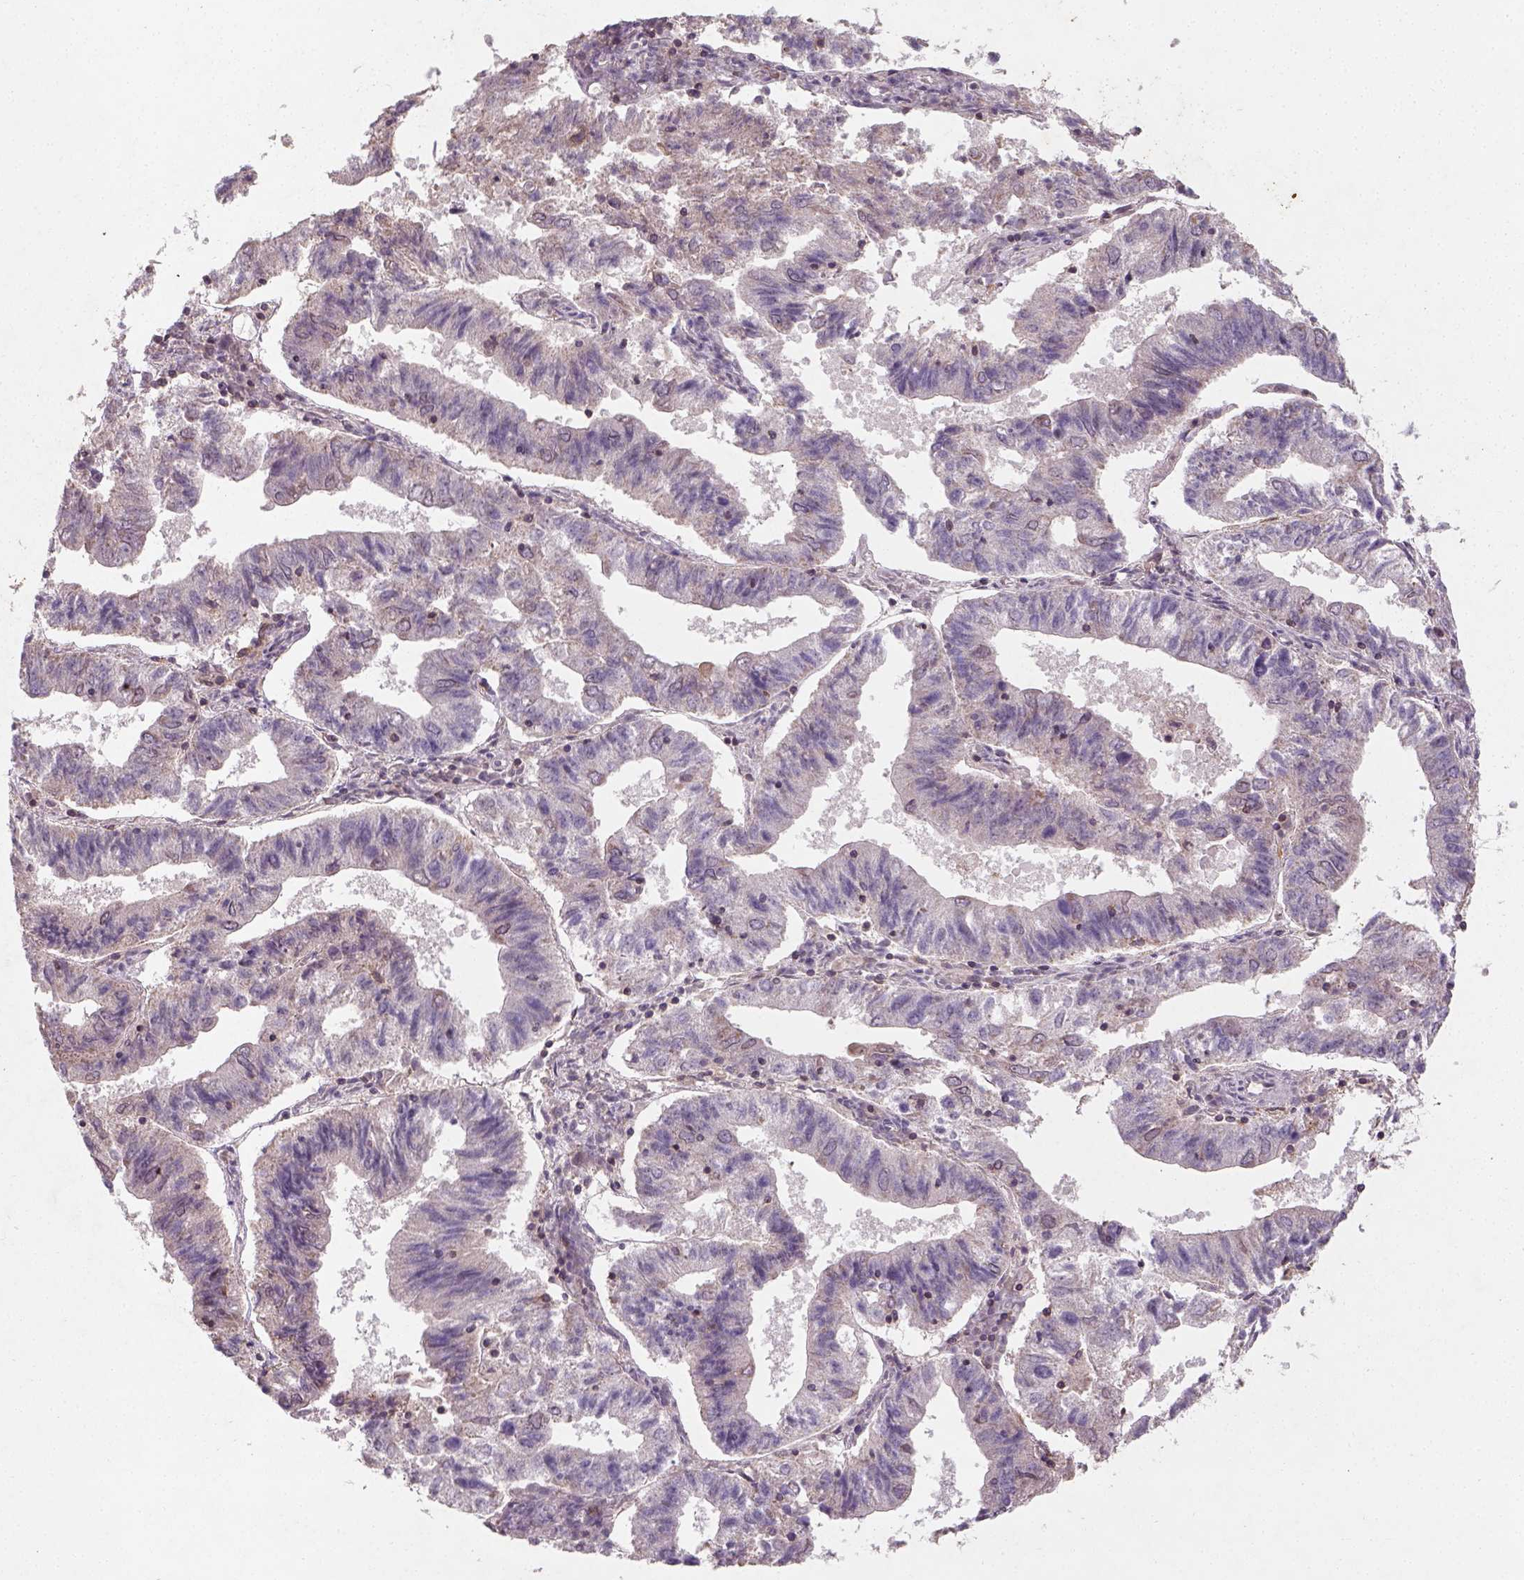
{"staining": {"intensity": "weak", "quantity": "25%-75%", "location": "cytoplasmic/membranous"}, "tissue": "endometrial cancer", "cell_type": "Tumor cells", "image_type": "cancer", "snomed": [{"axis": "morphology", "description": "Adenocarcinoma, NOS"}, {"axis": "topography", "description": "Endometrium"}], "caption": "Immunohistochemical staining of human endometrial cancer displays low levels of weak cytoplasmic/membranous staining in about 25%-75% of tumor cells.", "gene": "CAMKK1", "patient": {"sex": "female", "age": 82}}